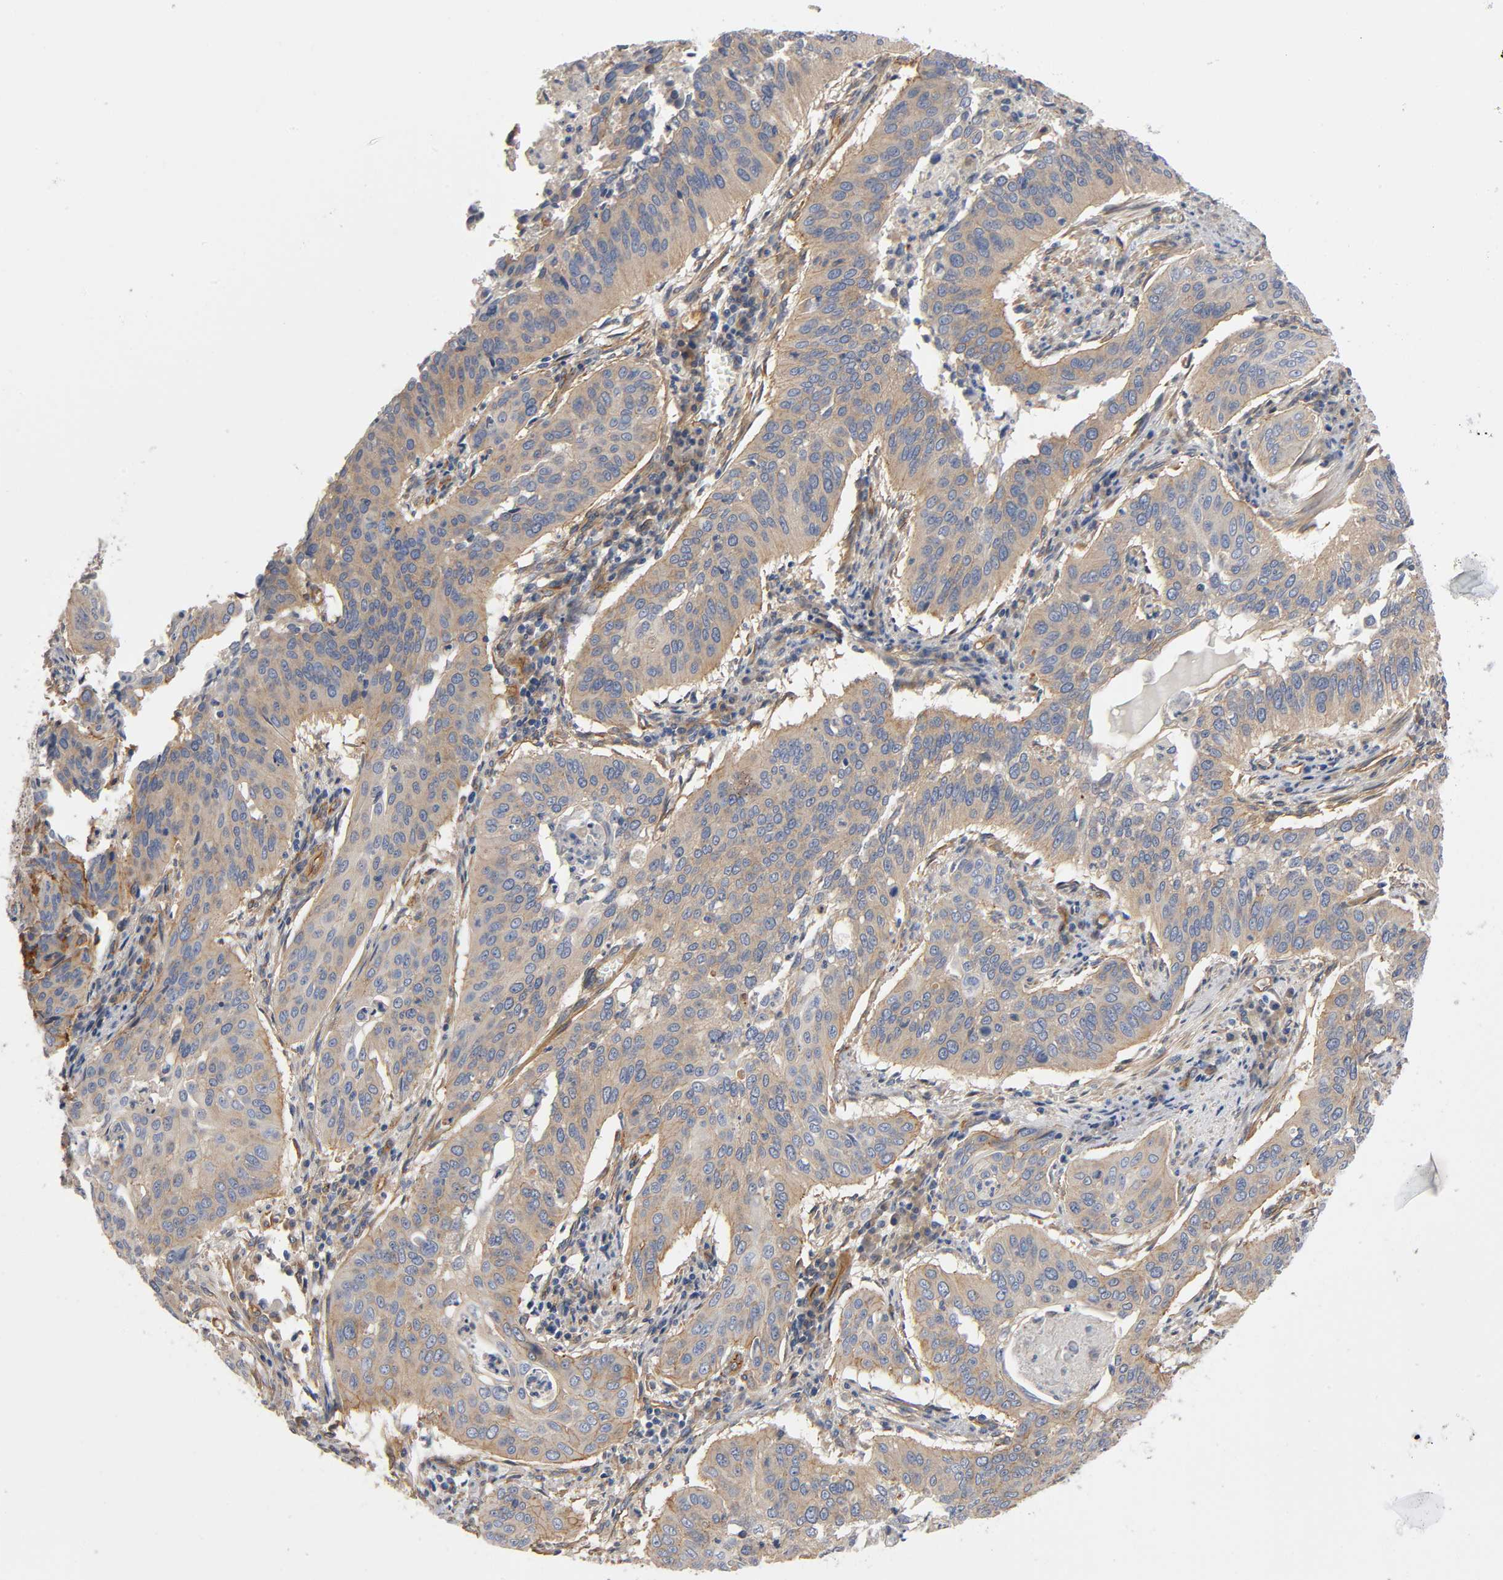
{"staining": {"intensity": "moderate", "quantity": ">75%", "location": "cytoplasmic/membranous"}, "tissue": "cervical cancer", "cell_type": "Tumor cells", "image_type": "cancer", "snomed": [{"axis": "morphology", "description": "Squamous cell carcinoma, NOS"}, {"axis": "topography", "description": "Cervix"}], "caption": "A high-resolution image shows immunohistochemistry (IHC) staining of cervical cancer (squamous cell carcinoma), which shows moderate cytoplasmic/membranous staining in about >75% of tumor cells.", "gene": "MARS1", "patient": {"sex": "female", "age": 39}}